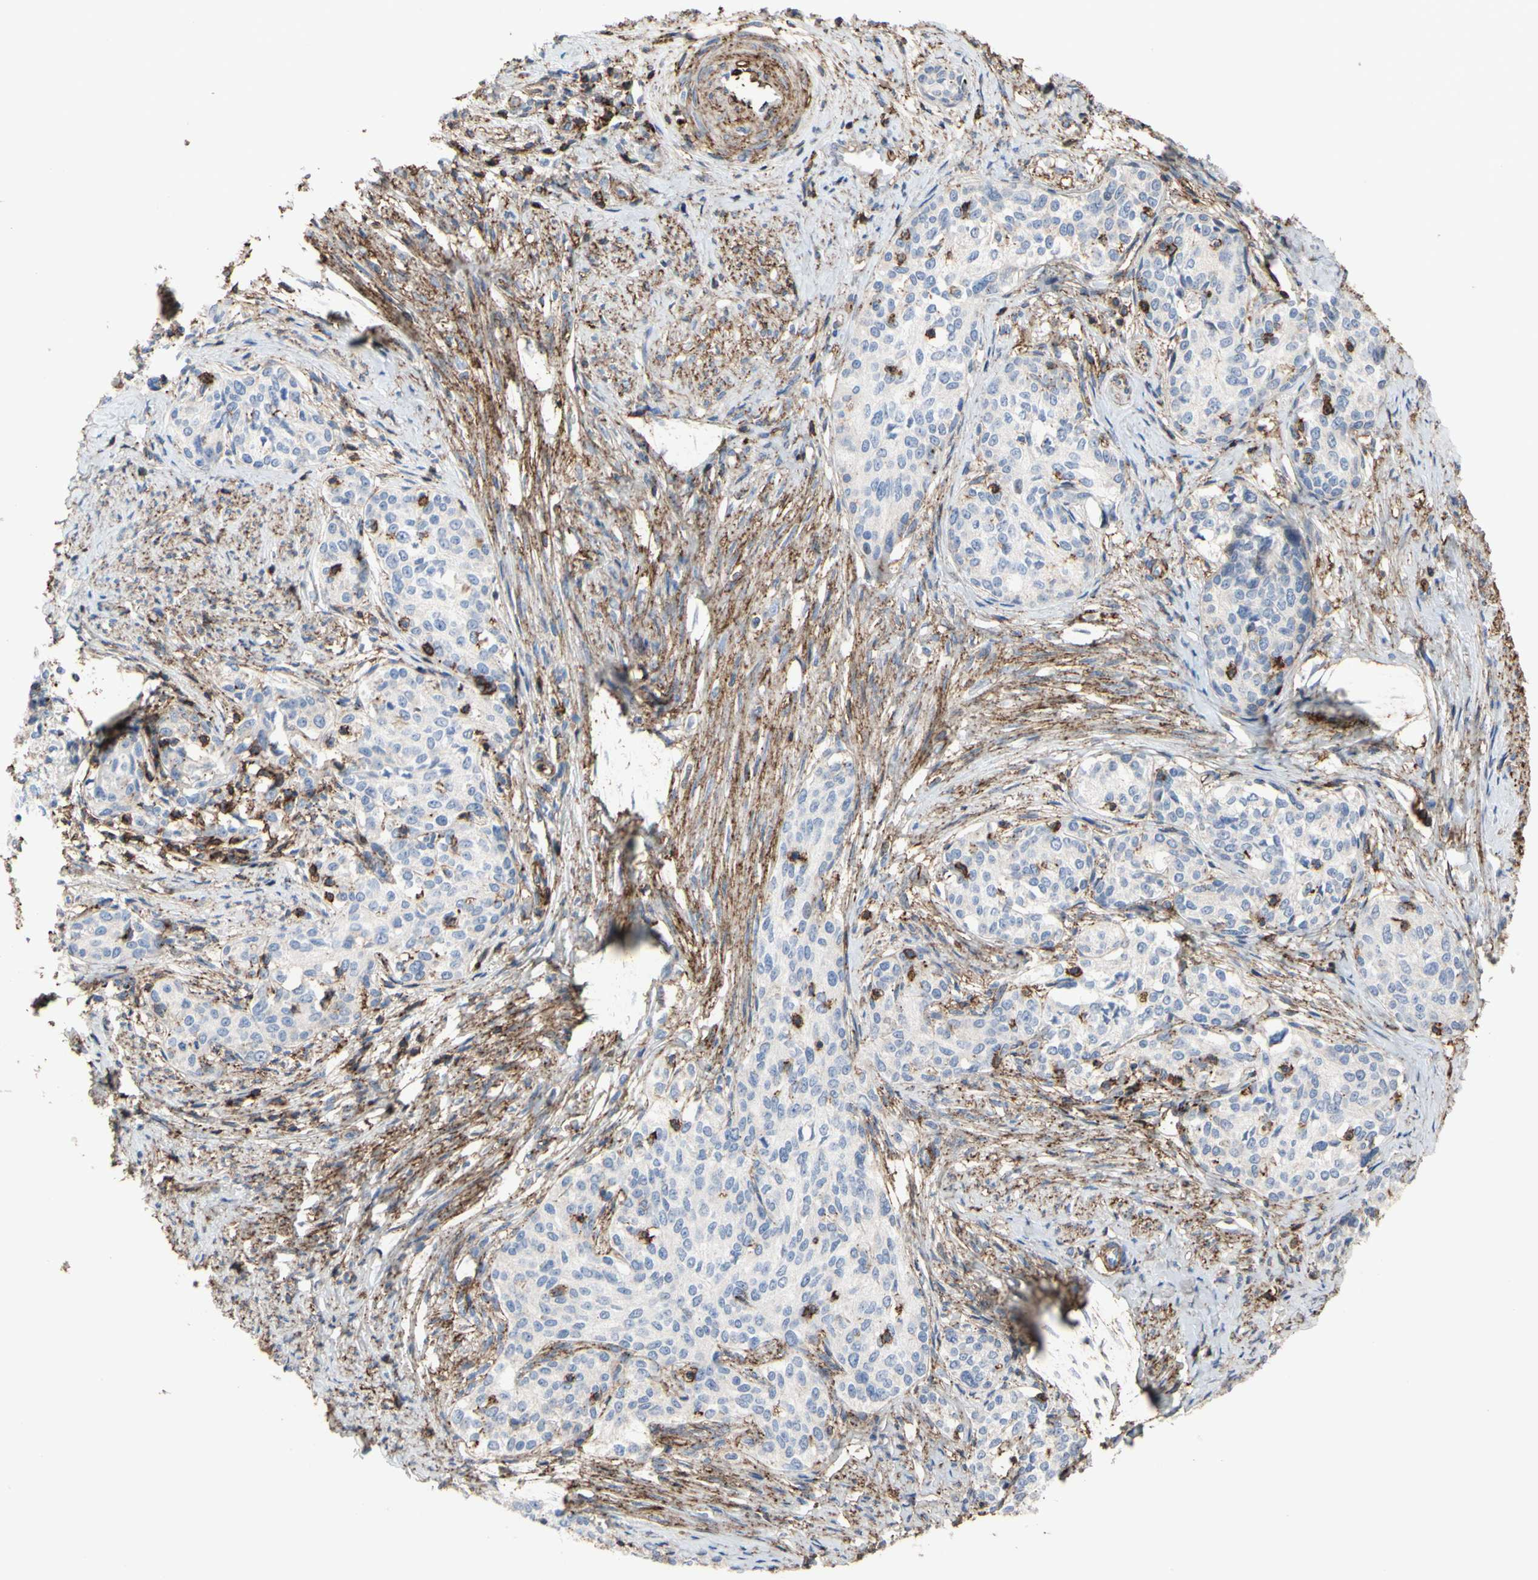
{"staining": {"intensity": "negative", "quantity": "none", "location": "none"}, "tissue": "cervical cancer", "cell_type": "Tumor cells", "image_type": "cancer", "snomed": [{"axis": "morphology", "description": "Squamous cell carcinoma, NOS"}, {"axis": "morphology", "description": "Adenocarcinoma, NOS"}, {"axis": "topography", "description": "Cervix"}], "caption": "This image is of cervical cancer stained with IHC to label a protein in brown with the nuclei are counter-stained blue. There is no expression in tumor cells.", "gene": "ANXA6", "patient": {"sex": "female", "age": 52}}